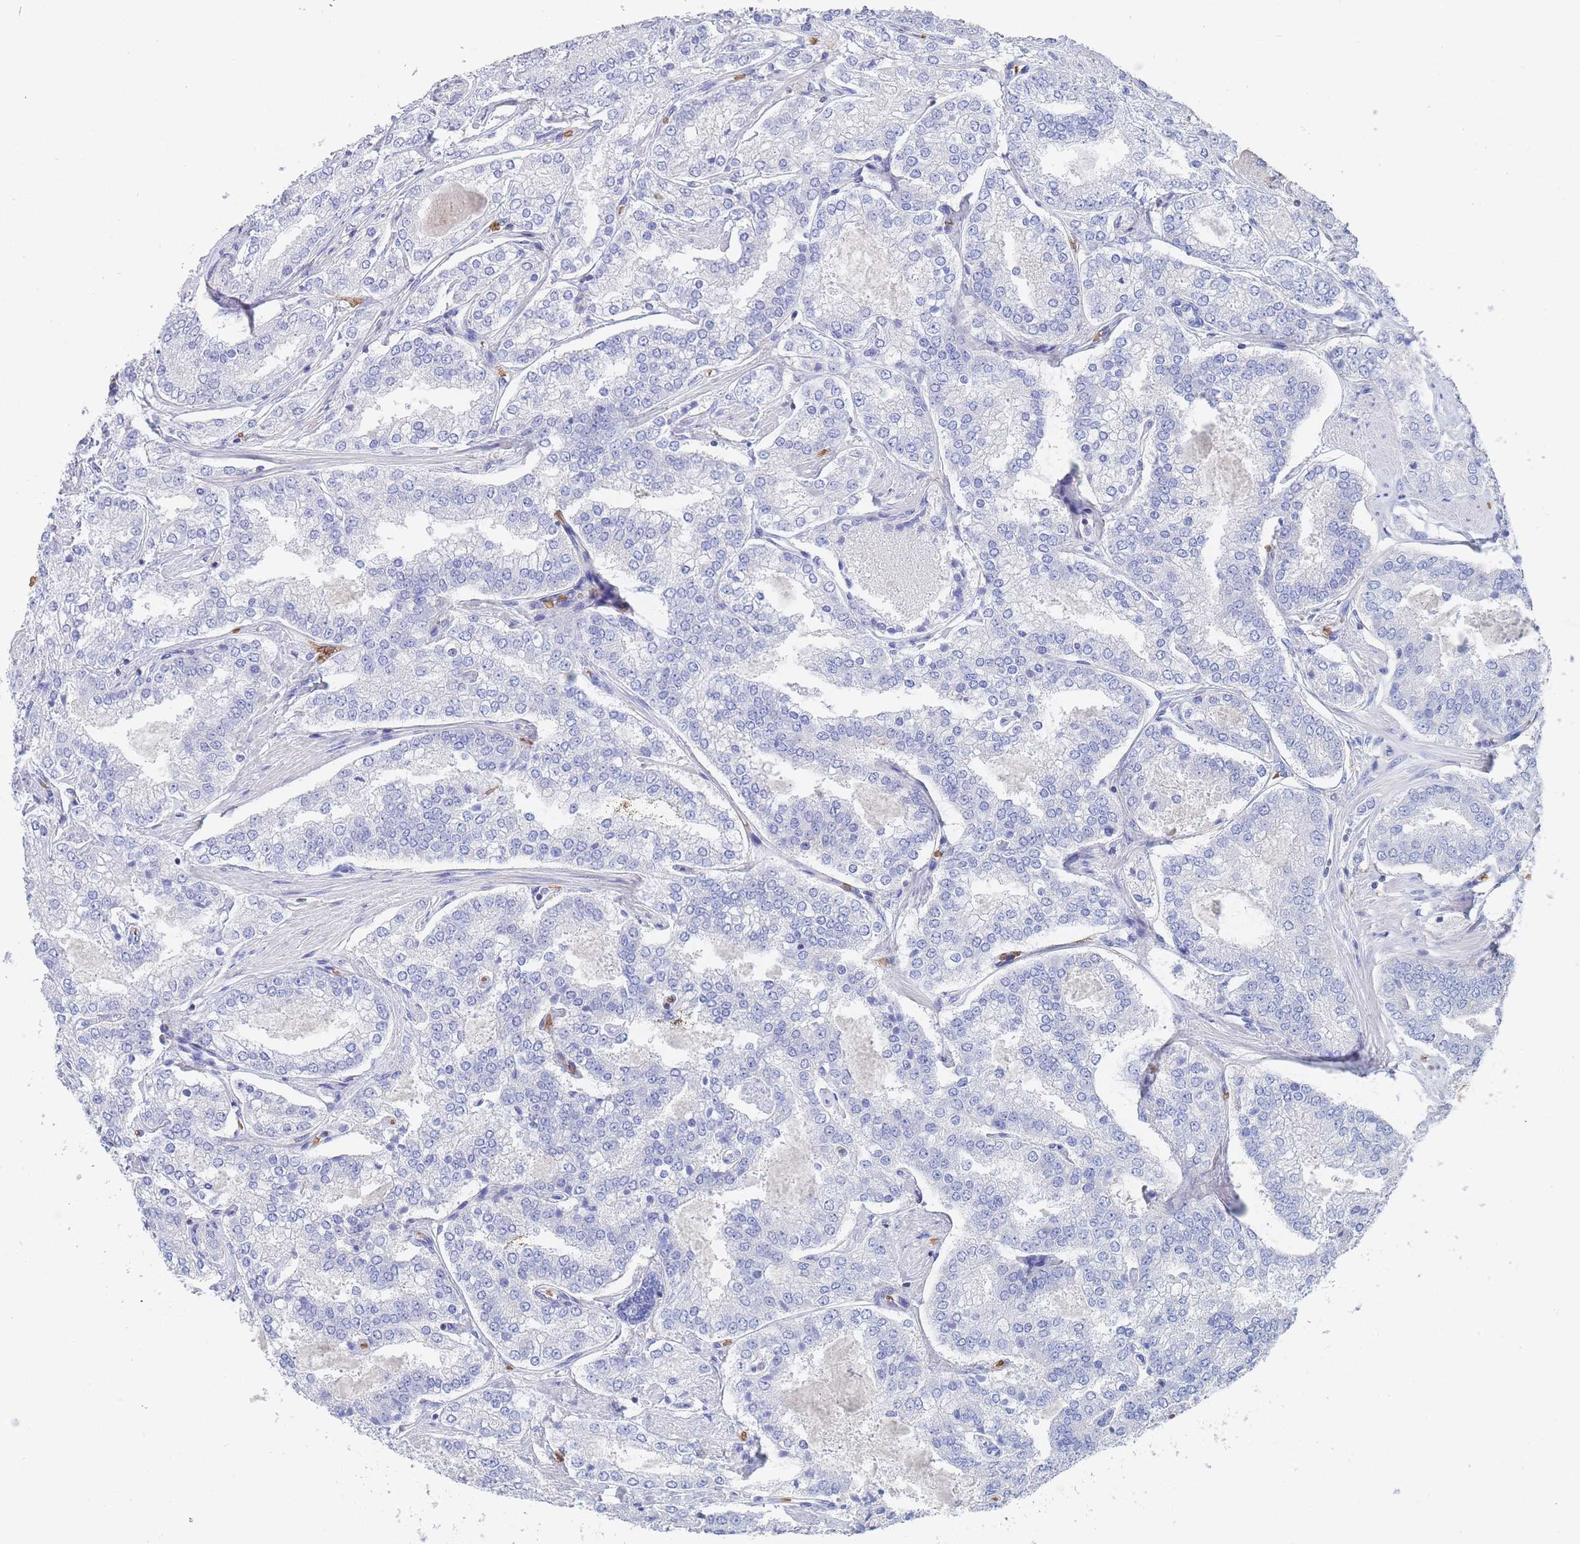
{"staining": {"intensity": "negative", "quantity": "none", "location": "none"}, "tissue": "prostate cancer", "cell_type": "Tumor cells", "image_type": "cancer", "snomed": [{"axis": "morphology", "description": "Adenocarcinoma, High grade"}, {"axis": "topography", "description": "Prostate"}], "caption": "Tumor cells are negative for protein expression in human prostate cancer.", "gene": "SLC2A1", "patient": {"sex": "male", "age": 63}}